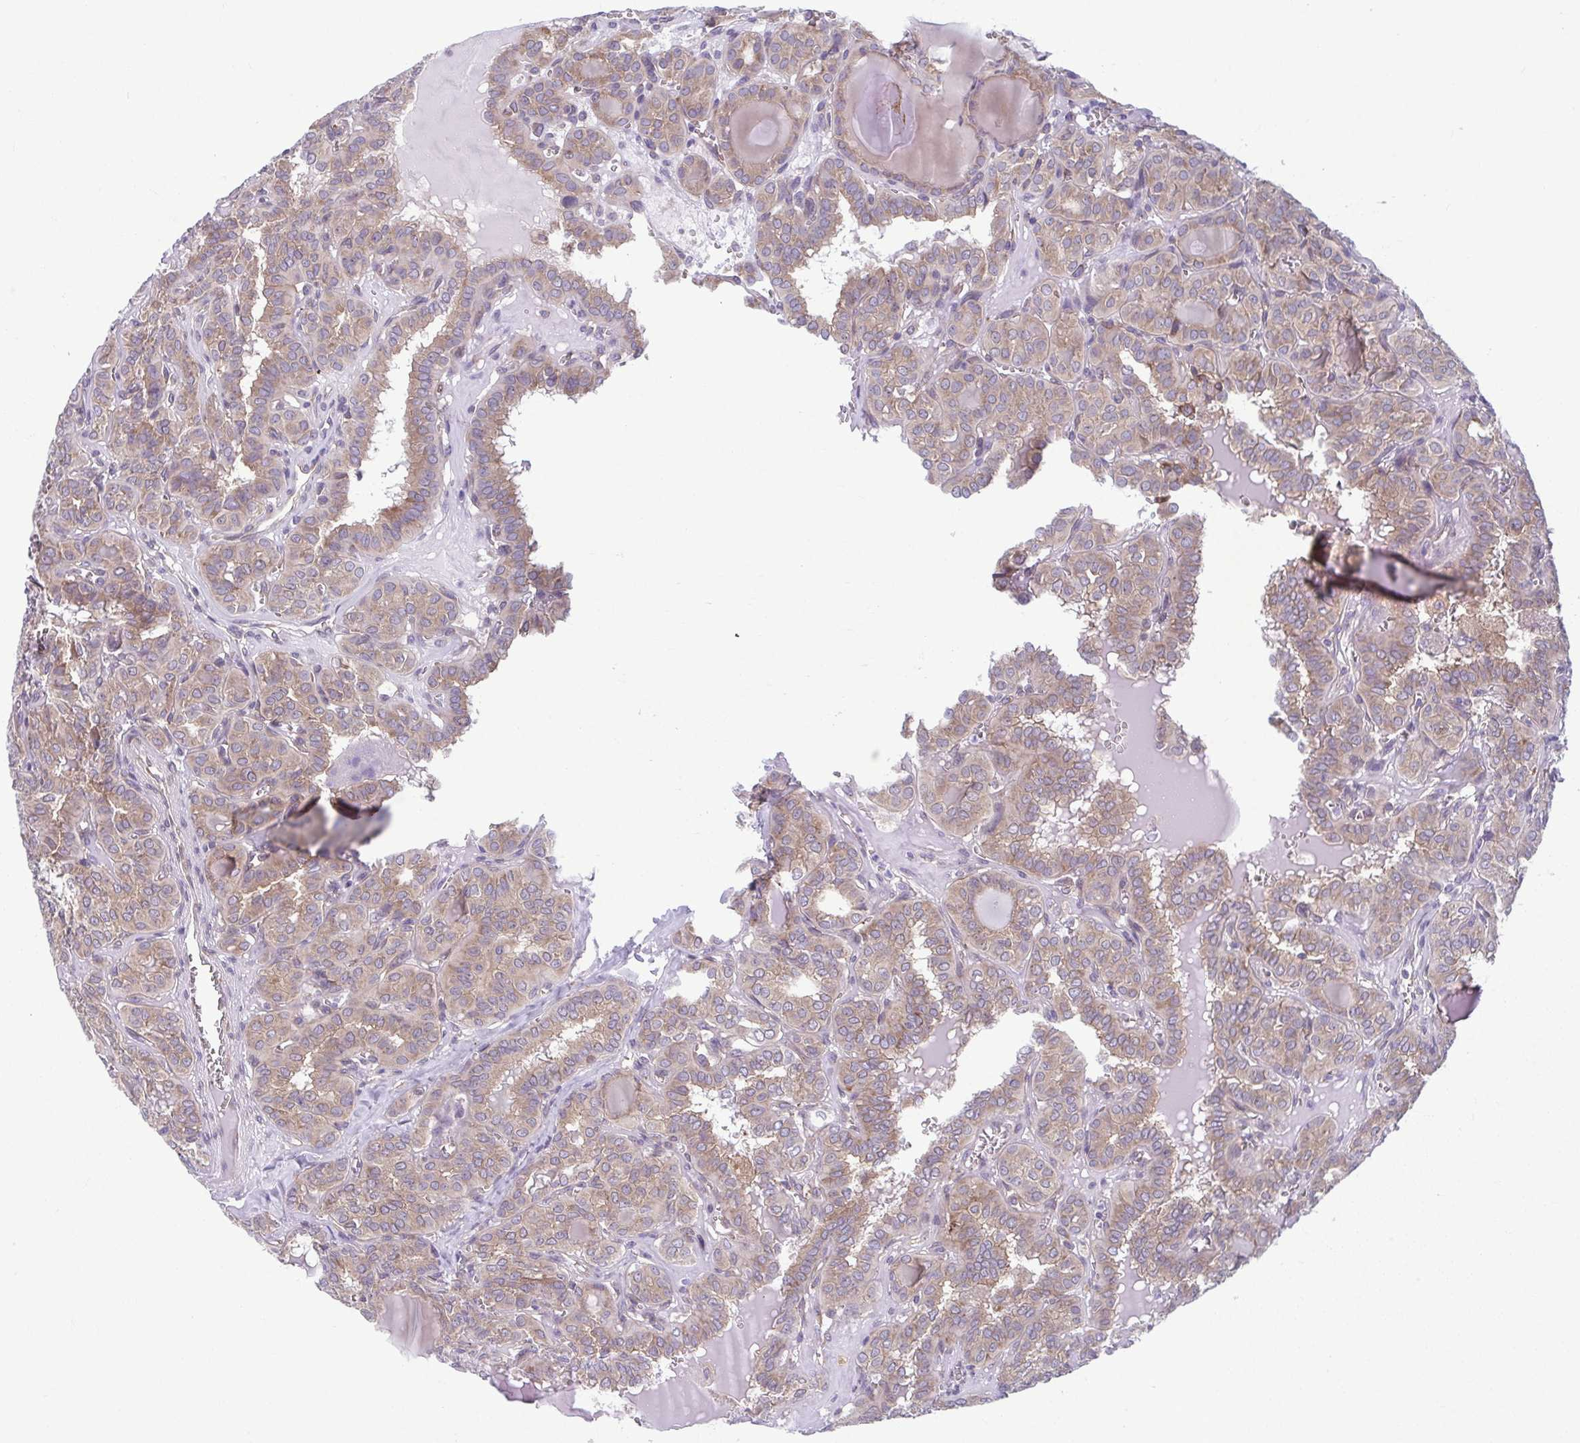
{"staining": {"intensity": "weak", "quantity": ">75%", "location": "cytoplasmic/membranous"}, "tissue": "thyroid cancer", "cell_type": "Tumor cells", "image_type": "cancer", "snomed": [{"axis": "morphology", "description": "Papillary adenocarcinoma, NOS"}, {"axis": "topography", "description": "Thyroid gland"}], "caption": "This histopathology image reveals IHC staining of human papillary adenocarcinoma (thyroid), with low weak cytoplasmic/membranous positivity in approximately >75% of tumor cells.", "gene": "TMEM108", "patient": {"sex": "female", "age": 41}}